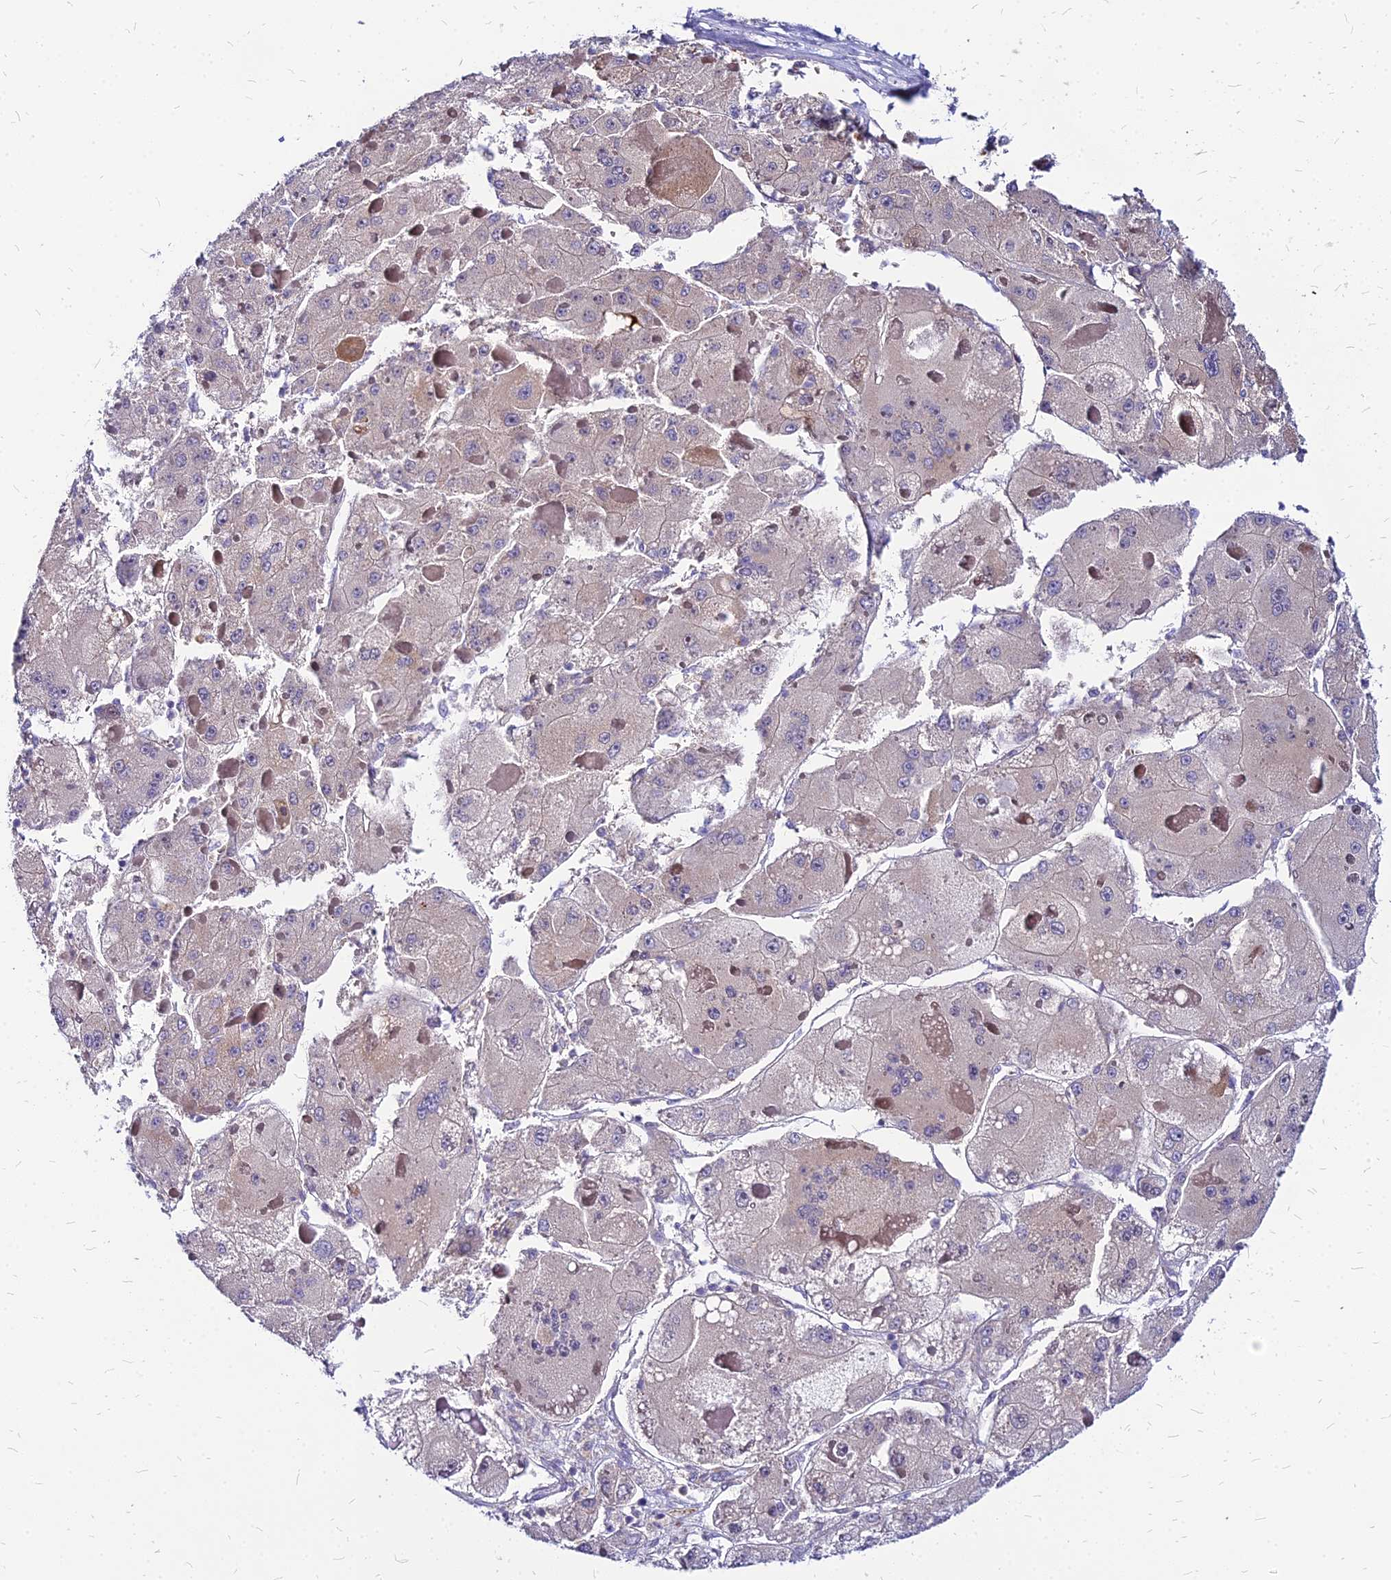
{"staining": {"intensity": "negative", "quantity": "none", "location": "none"}, "tissue": "liver cancer", "cell_type": "Tumor cells", "image_type": "cancer", "snomed": [{"axis": "morphology", "description": "Carcinoma, Hepatocellular, NOS"}, {"axis": "topography", "description": "Liver"}], "caption": "The IHC image has no significant expression in tumor cells of liver hepatocellular carcinoma tissue.", "gene": "ACSM6", "patient": {"sex": "female", "age": 73}}